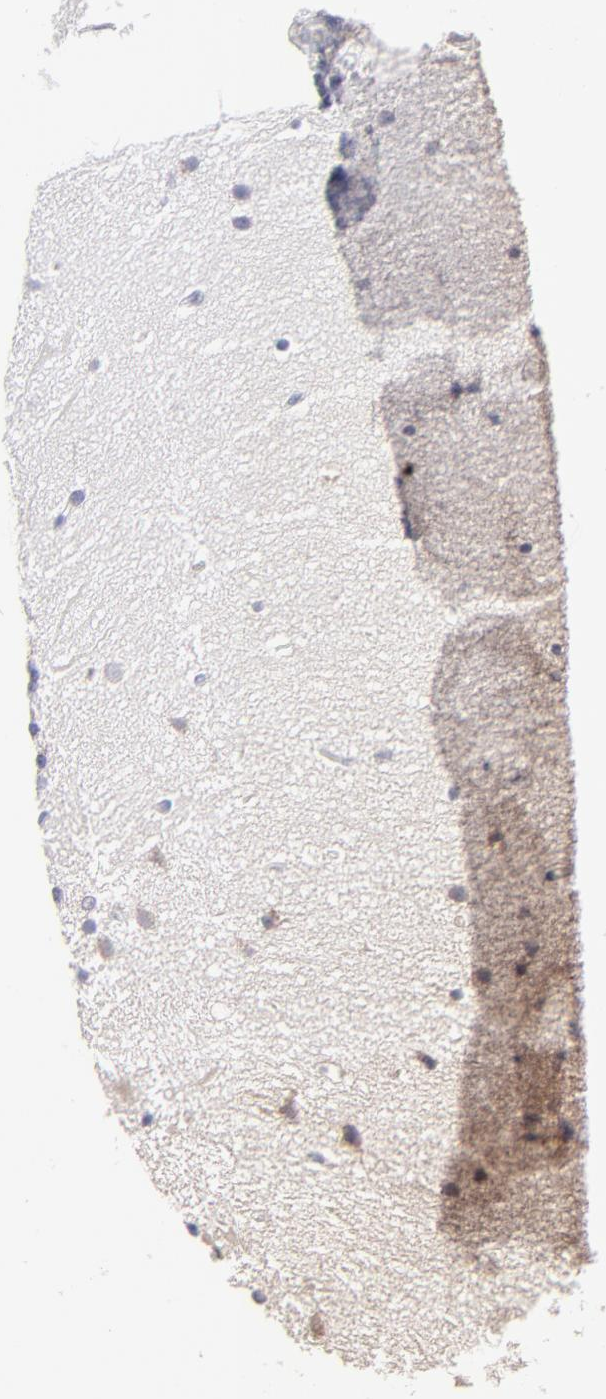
{"staining": {"intensity": "negative", "quantity": "none", "location": "none"}, "tissue": "cerebellum", "cell_type": "Cells in granular layer", "image_type": "normal", "snomed": [{"axis": "morphology", "description": "Normal tissue, NOS"}, {"axis": "topography", "description": "Cerebellum"}], "caption": "Protein analysis of benign cerebellum reveals no significant expression in cells in granular layer.", "gene": "HCCS", "patient": {"sex": "female", "age": 54}}